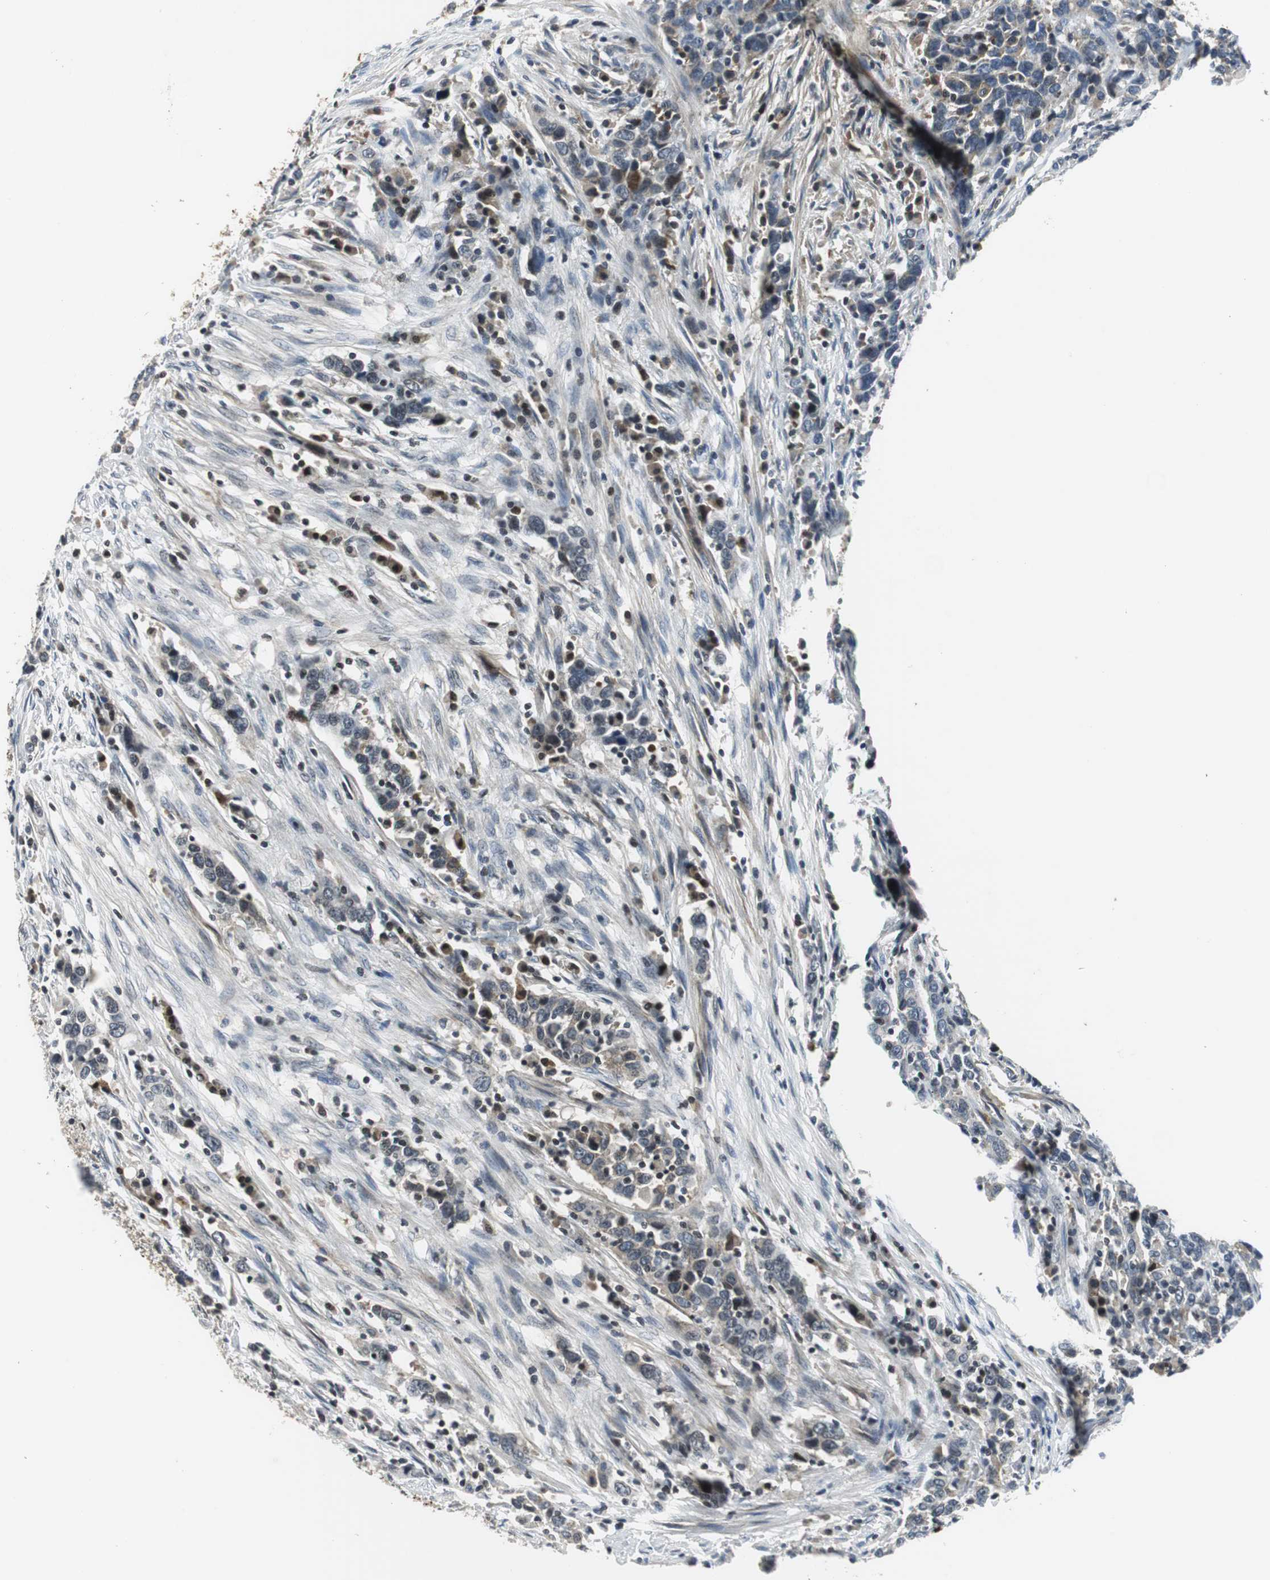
{"staining": {"intensity": "weak", "quantity": "<25%", "location": "nuclear"}, "tissue": "urothelial cancer", "cell_type": "Tumor cells", "image_type": "cancer", "snomed": [{"axis": "morphology", "description": "Urothelial carcinoma, High grade"}, {"axis": "topography", "description": "Urinary bladder"}], "caption": "Tumor cells show no significant staining in urothelial cancer.", "gene": "ORM1", "patient": {"sex": "male", "age": 61}}